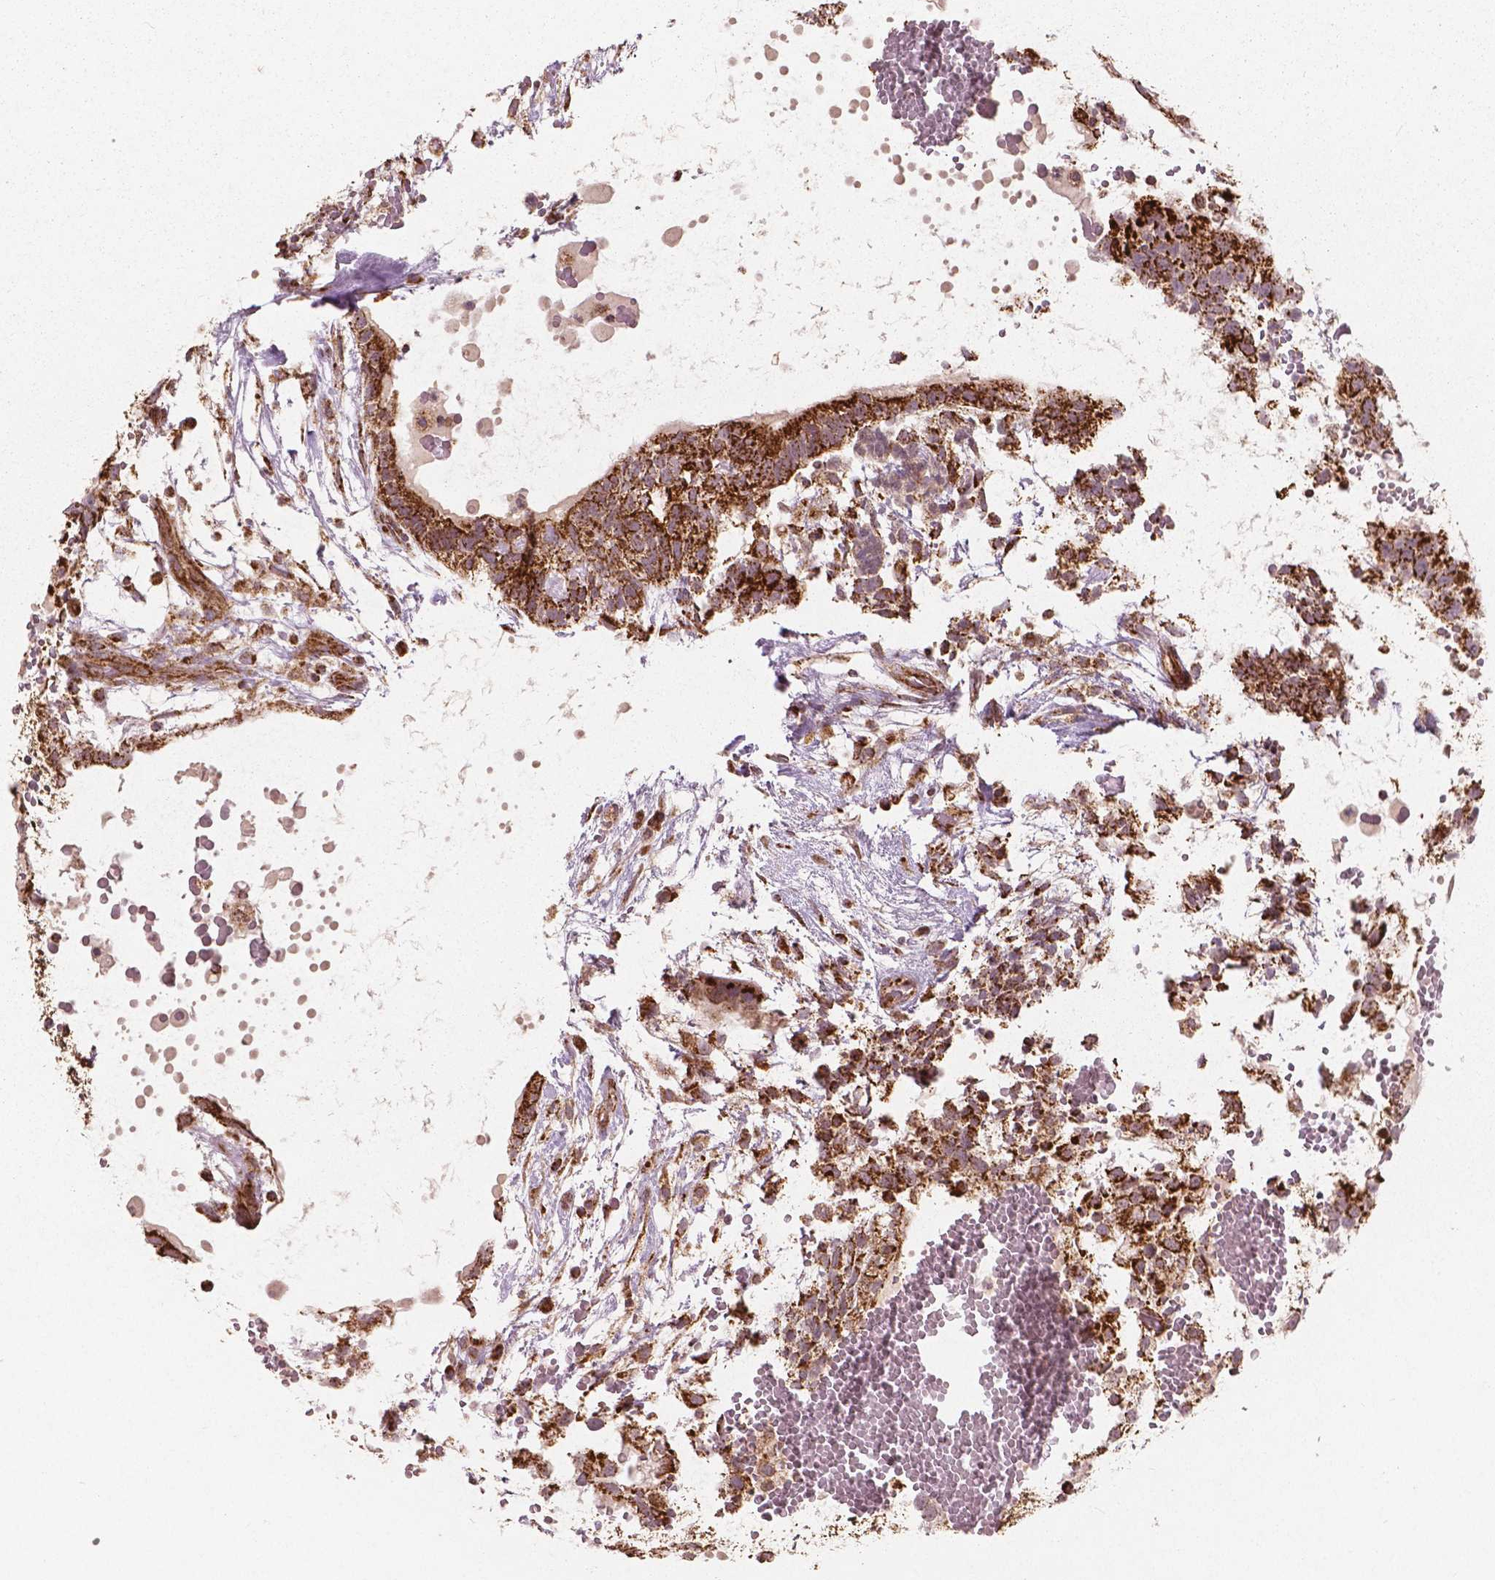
{"staining": {"intensity": "strong", "quantity": ">75%", "location": "cytoplasmic/membranous"}, "tissue": "testis cancer", "cell_type": "Tumor cells", "image_type": "cancer", "snomed": [{"axis": "morphology", "description": "Normal tissue, NOS"}, {"axis": "morphology", "description": "Carcinoma, Embryonal, NOS"}, {"axis": "topography", "description": "Testis"}], "caption": "High-power microscopy captured an immunohistochemistry (IHC) histopathology image of embryonal carcinoma (testis), revealing strong cytoplasmic/membranous staining in approximately >75% of tumor cells. (DAB (3,3'-diaminobenzidine) = brown stain, brightfield microscopy at high magnification).", "gene": "PGAM5", "patient": {"sex": "male", "age": 32}}